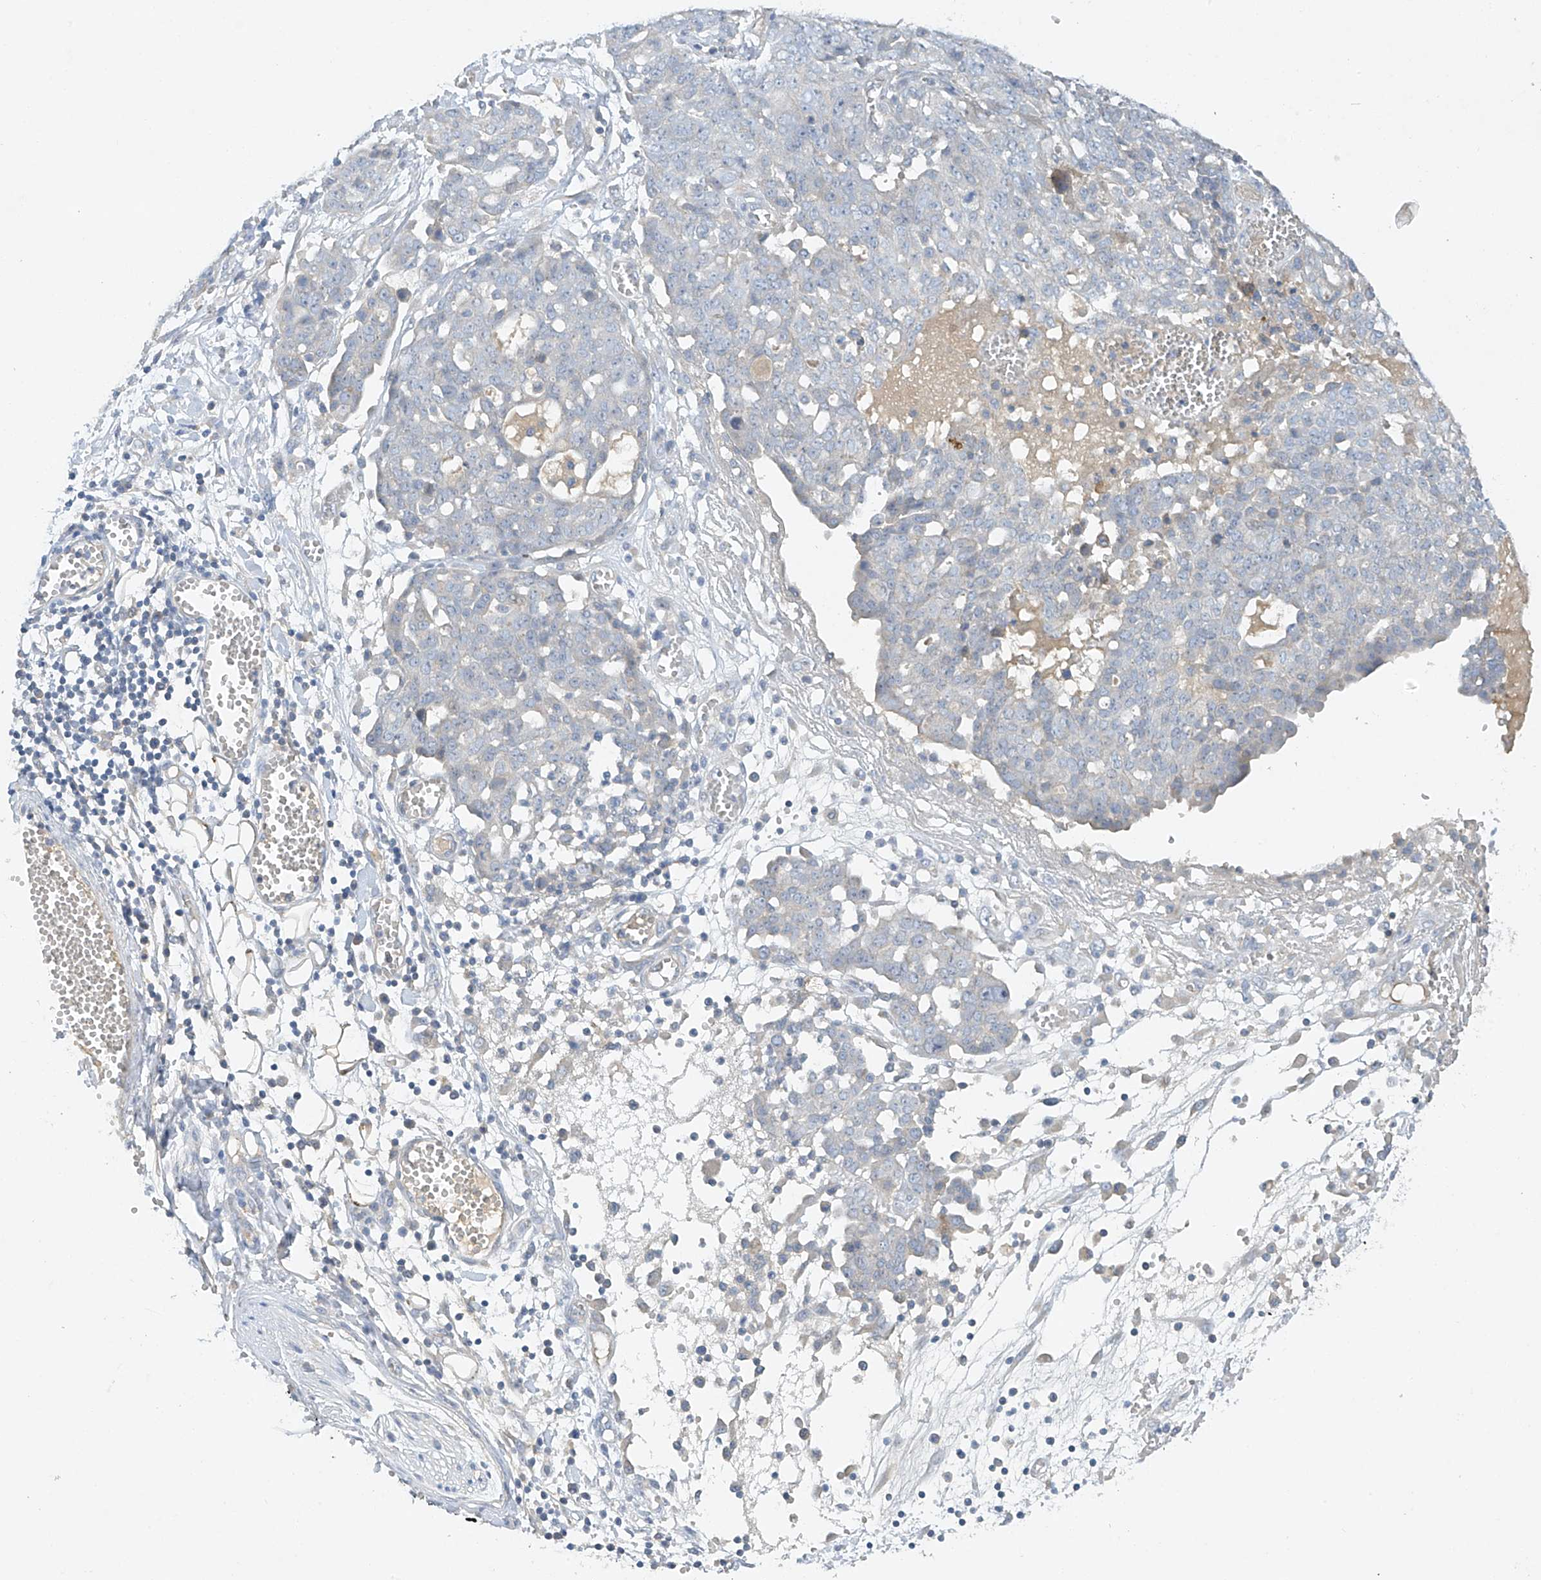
{"staining": {"intensity": "negative", "quantity": "none", "location": "none"}, "tissue": "ovarian cancer", "cell_type": "Tumor cells", "image_type": "cancer", "snomed": [{"axis": "morphology", "description": "Cystadenocarcinoma, serous, NOS"}, {"axis": "topography", "description": "Soft tissue"}, {"axis": "topography", "description": "Ovary"}], "caption": "Protein analysis of ovarian cancer displays no significant positivity in tumor cells.", "gene": "PRSS12", "patient": {"sex": "female", "age": 57}}